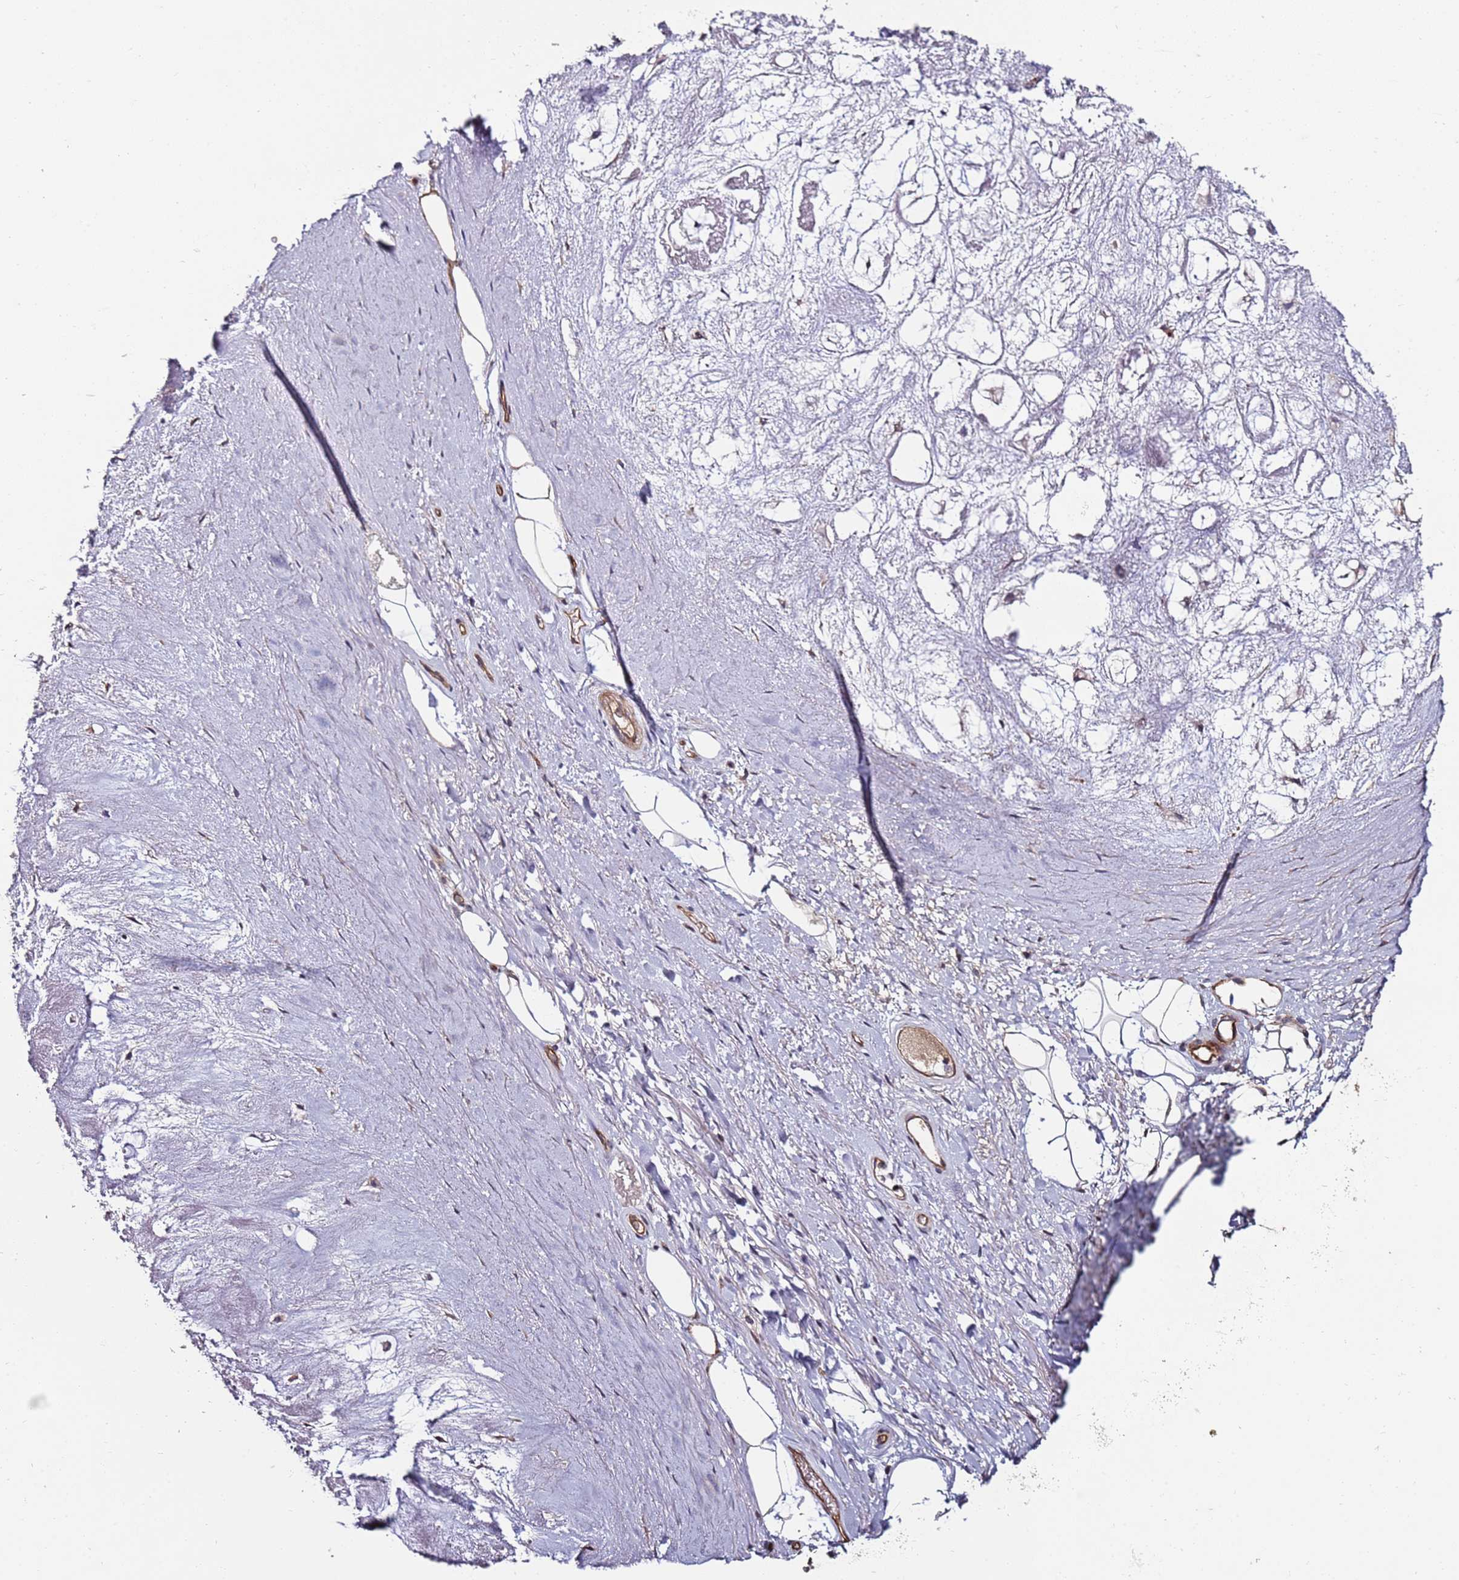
{"staining": {"intensity": "moderate", "quantity": "<25%", "location": "cytoplasmic/membranous"}, "tissue": "adipose tissue", "cell_type": "Adipocytes", "image_type": "normal", "snomed": [{"axis": "morphology", "description": "Normal tissue, NOS"}, {"axis": "topography", "description": "Cartilage tissue"}], "caption": "Immunohistochemical staining of benign human adipose tissue exhibits <25% levels of moderate cytoplasmic/membranous protein positivity in approximately <25% of adipocytes. (brown staining indicates protein expression, while blue staining denotes nuclei).", "gene": "DUSP28", "patient": {"sex": "male", "age": 81}}